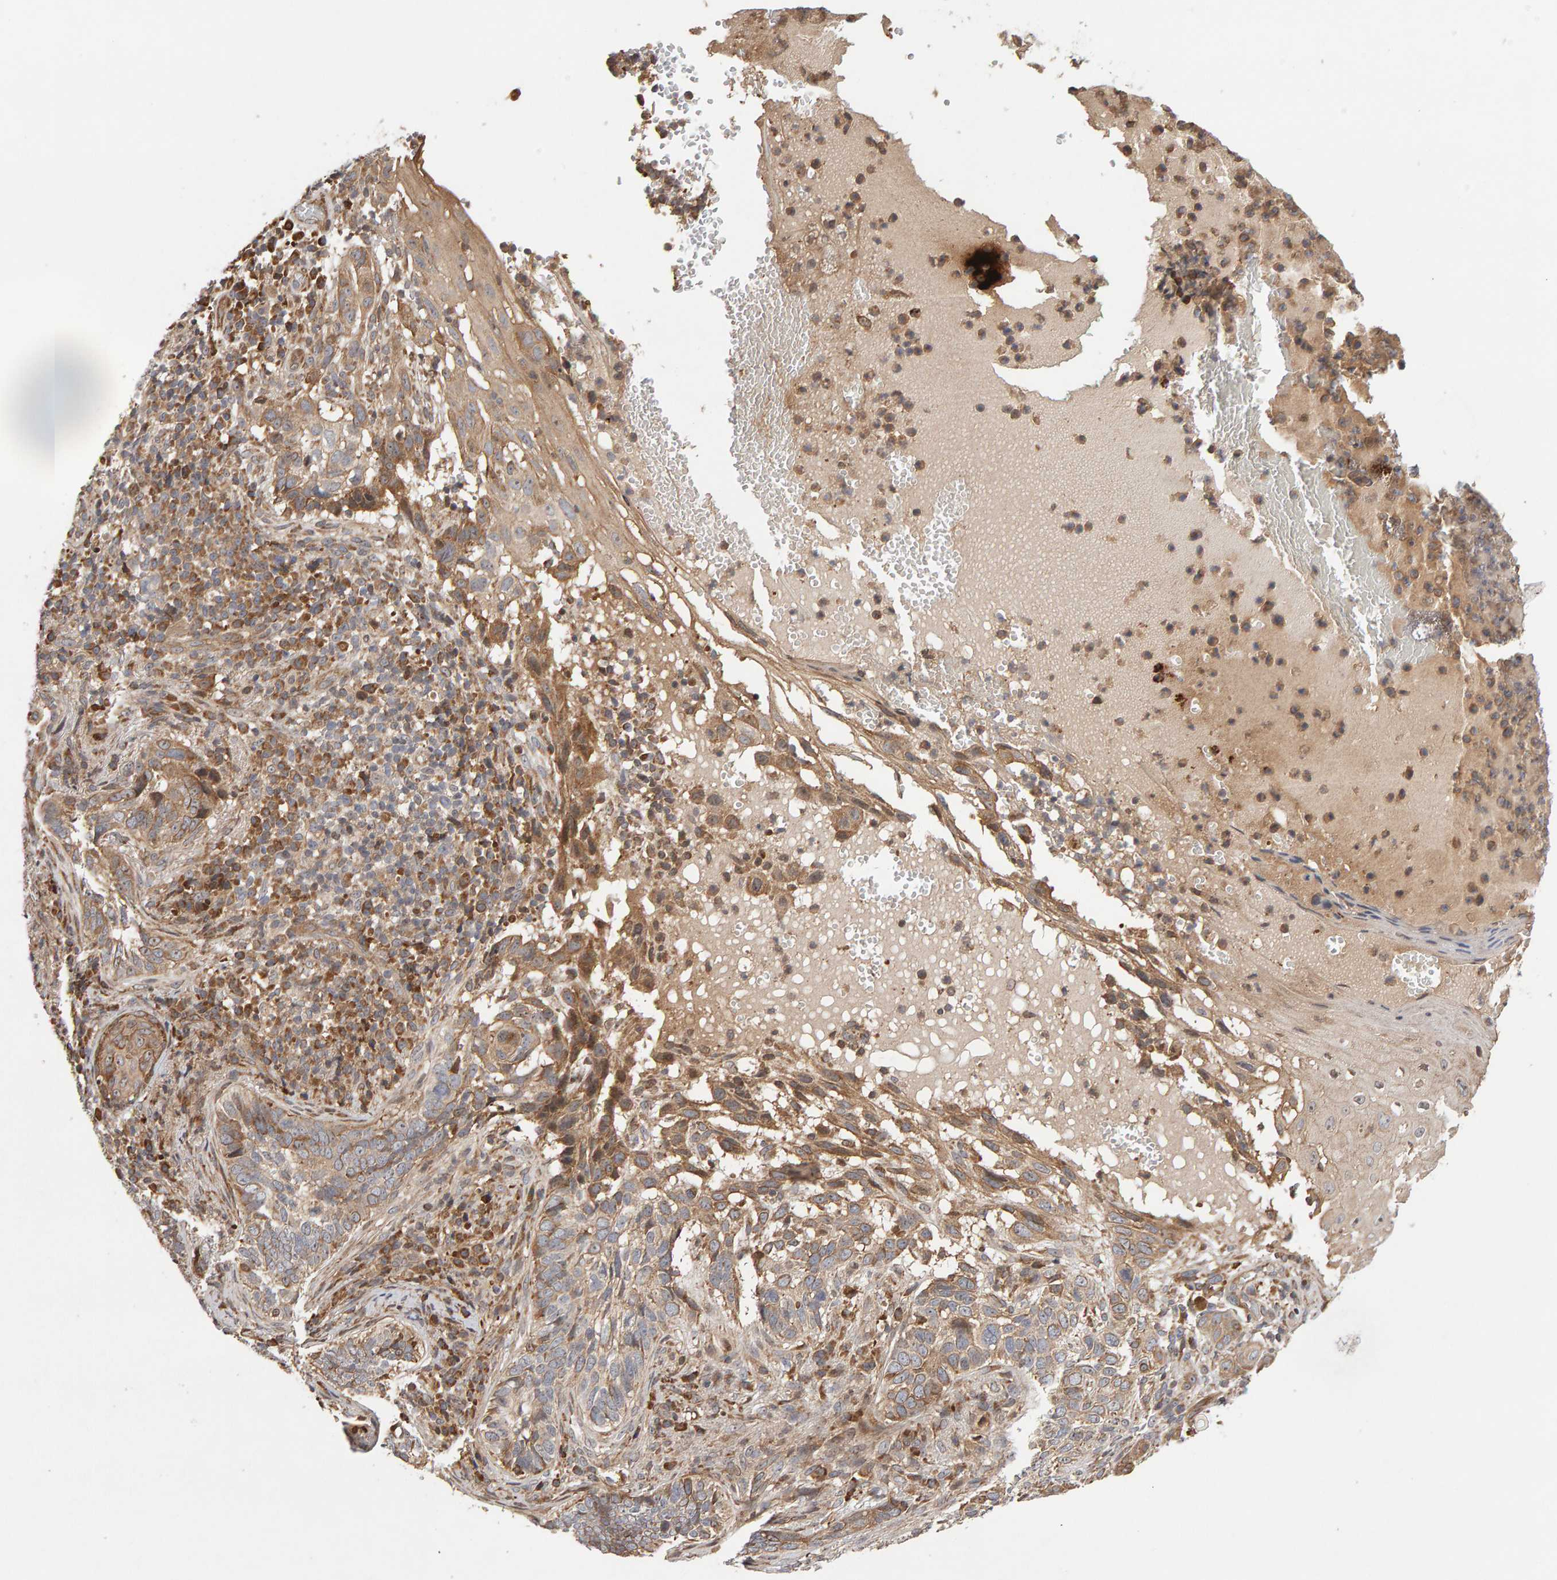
{"staining": {"intensity": "moderate", "quantity": "25%-75%", "location": "cytoplasmic/membranous"}, "tissue": "skin cancer", "cell_type": "Tumor cells", "image_type": "cancer", "snomed": [{"axis": "morphology", "description": "Basal cell carcinoma"}, {"axis": "topography", "description": "Skin"}], "caption": "A high-resolution photomicrograph shows immunohistochemistry staining of skin basal cell carcinoma, which demonstrates moderate cytoplasmic/membranous staining in about 25%-75% of tumor cells.", "gene": "LZTS1", "patient": {"sex": "female", "age": 89}}